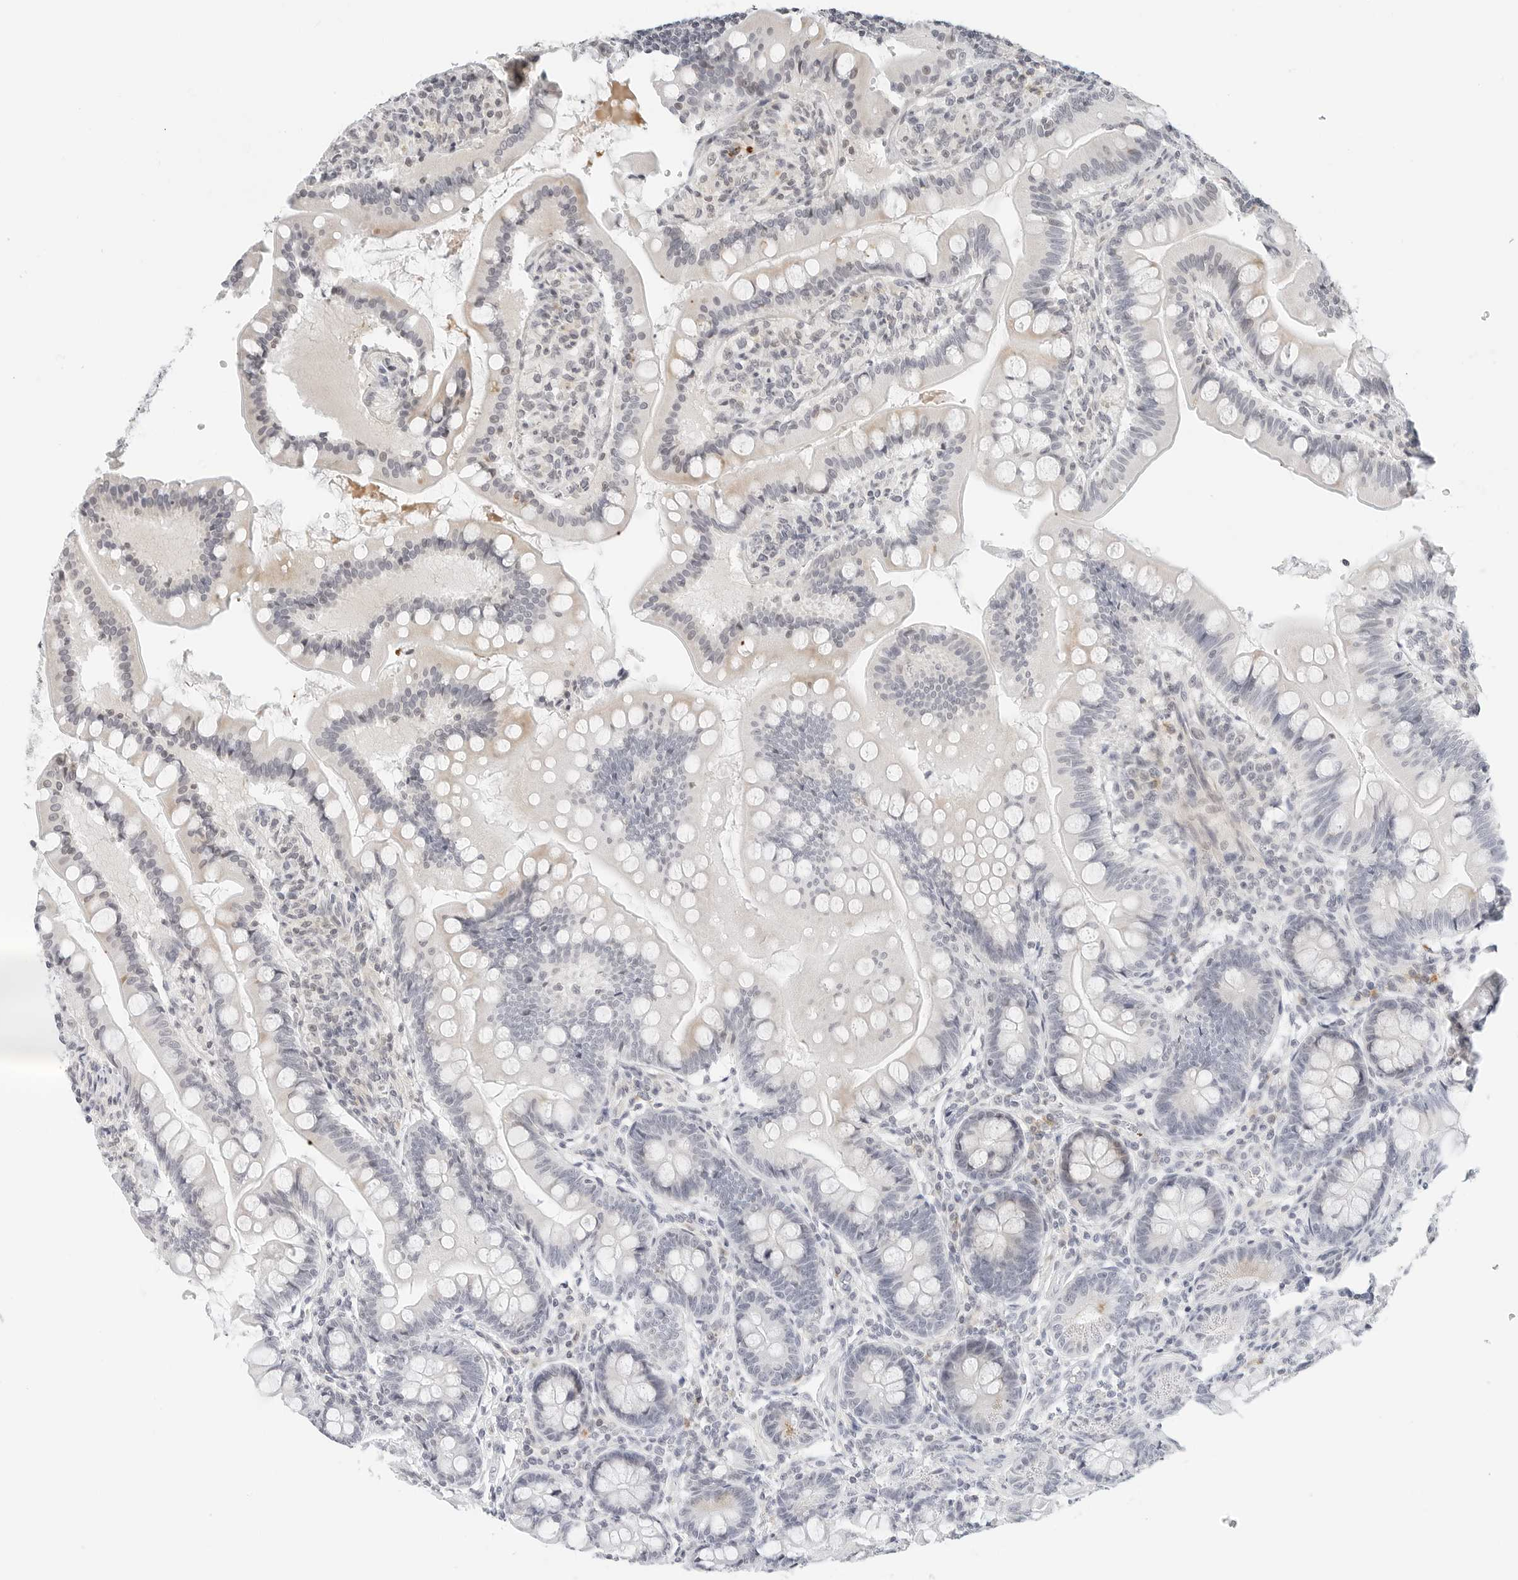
{"staining": {"intensity": "negative", "quantity": "none", "location": "none"}, "tissue": "small intestine", "cell_type": "Glandular cells", "image_type": "normal", "snomed": [{"axis": "morphology", "description": "Normal tissue, NOS"}, {"axis": "topography", "description": "Small intestine"}], "caption": "Small intestine stained for a protein using IHC displays no staining glandular cells.", "gene": "PARP10", "patient": {"sex": "male", "age": 7}}